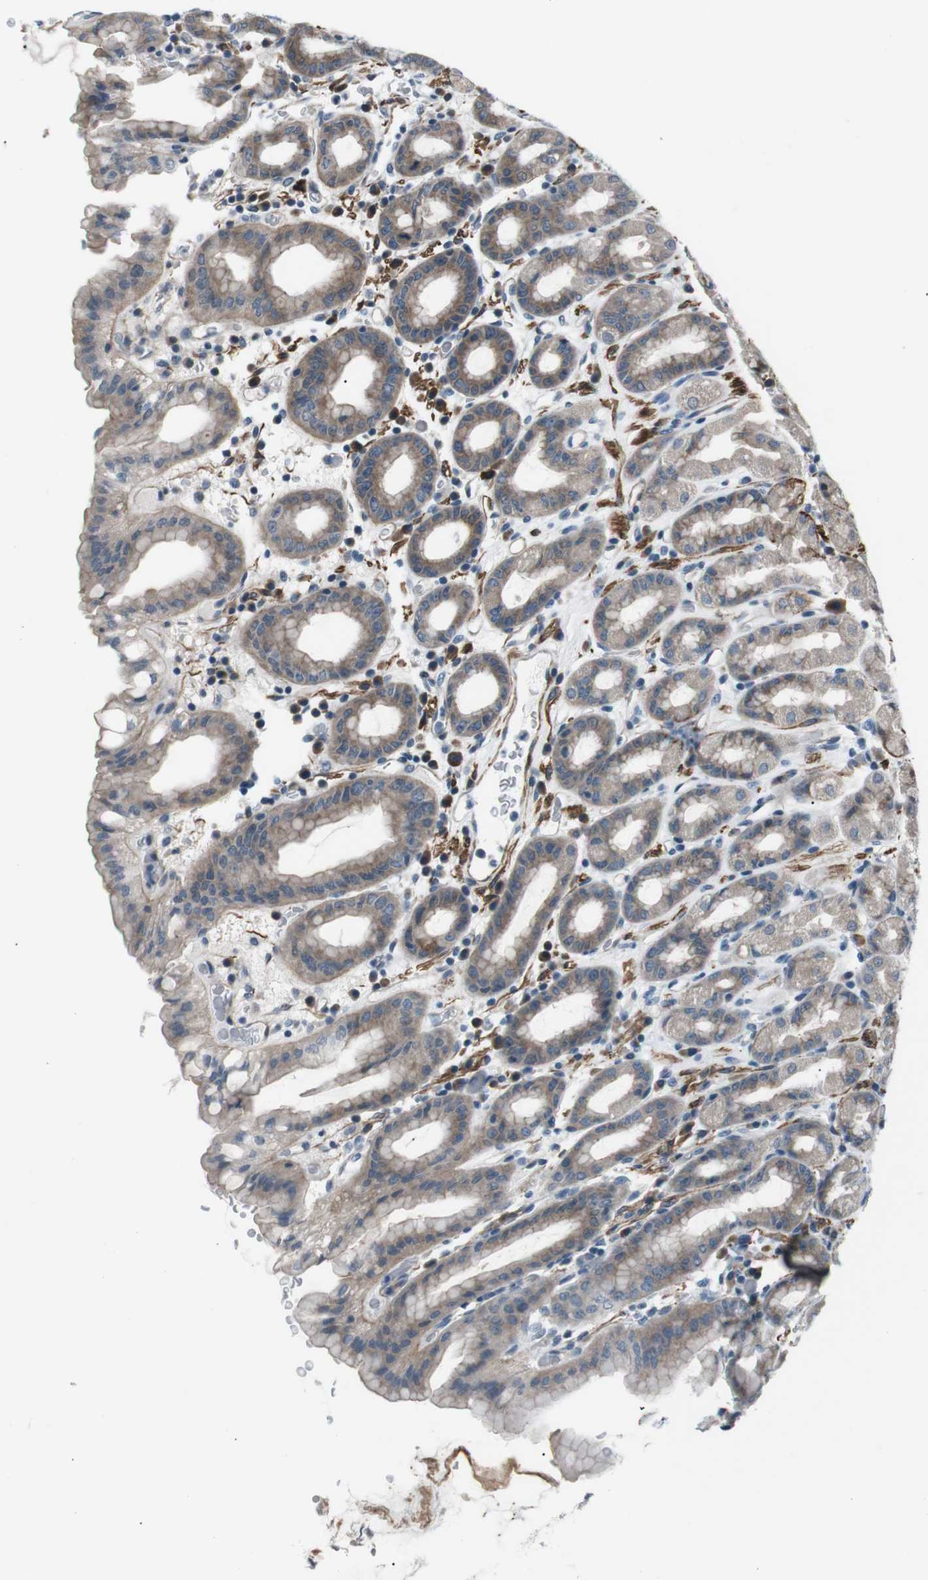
{"staining": {"intensity": "weak", "quantity": ">75%", "location": "cytoplasmic/membranous"}, "tissue": "stomach", "cell_type": "Glandular cells", "image_type": "normal", "snomed": [{"axis": "morphology", "description": "Normal tissue, NOS"}, {"axis": "topography", "description": "Stomach, upper"}], "caption": "Human stomach stained with a protein marker demonstrates weak staining in glandular cells.", "gene": "PDLIM5", "patient": {"sex": "male", "age": 68}}